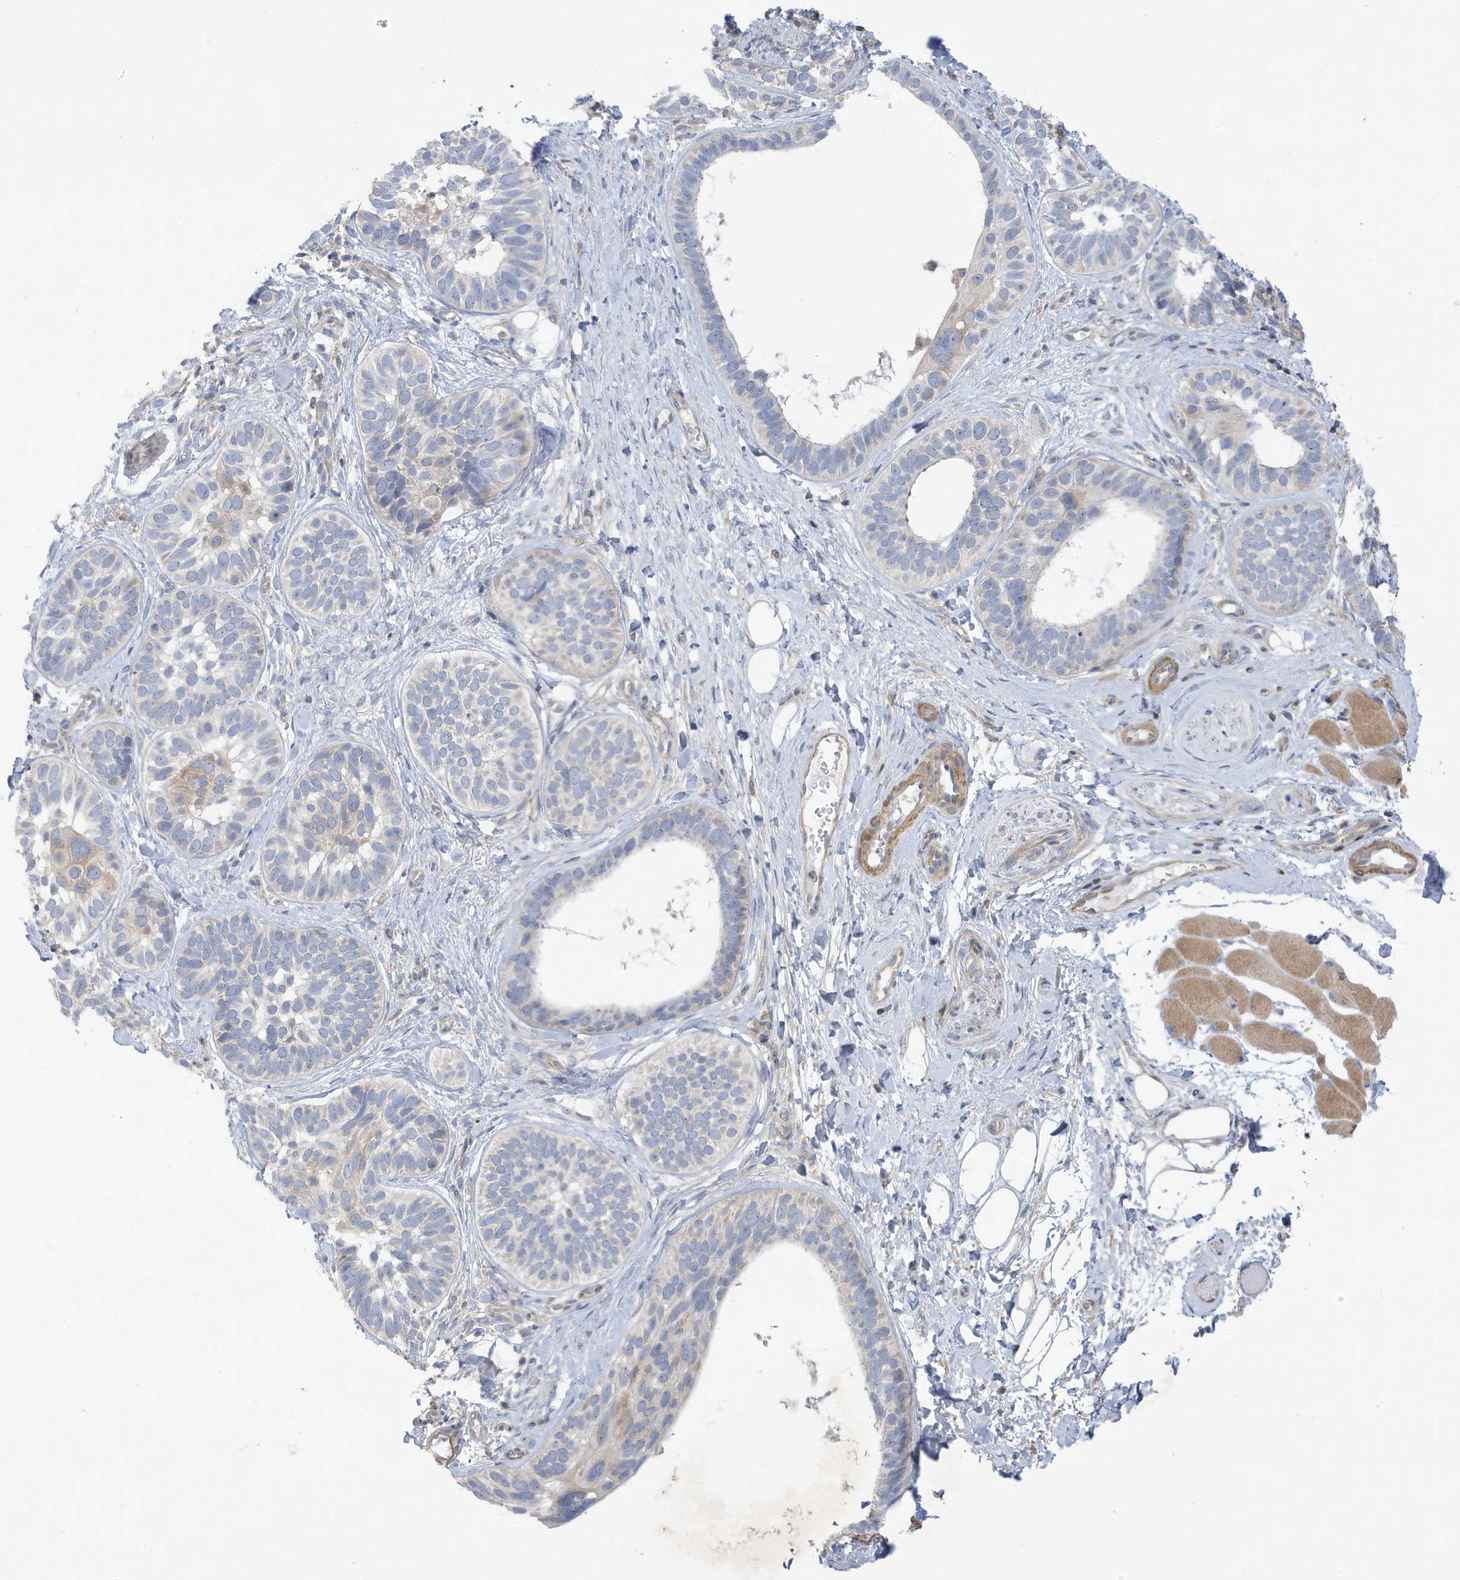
{"staining": {"intensity": "negative", "quantity": "none", "location": "none"}, "tissue": "skin cancer", "cell_type": "Tumor cells", "image_type": "cancer", "snomed": [{"axis": "morphology", "description": "Basal cell carcinoma"}, {"axis": "topography", "description": "Skin"}], "caption": "Protein analysis of skin cancer reveals no significant expression in tumor cells.", "gene": "ATP13A5", "patient": {"sex": "male", "age": 62}}